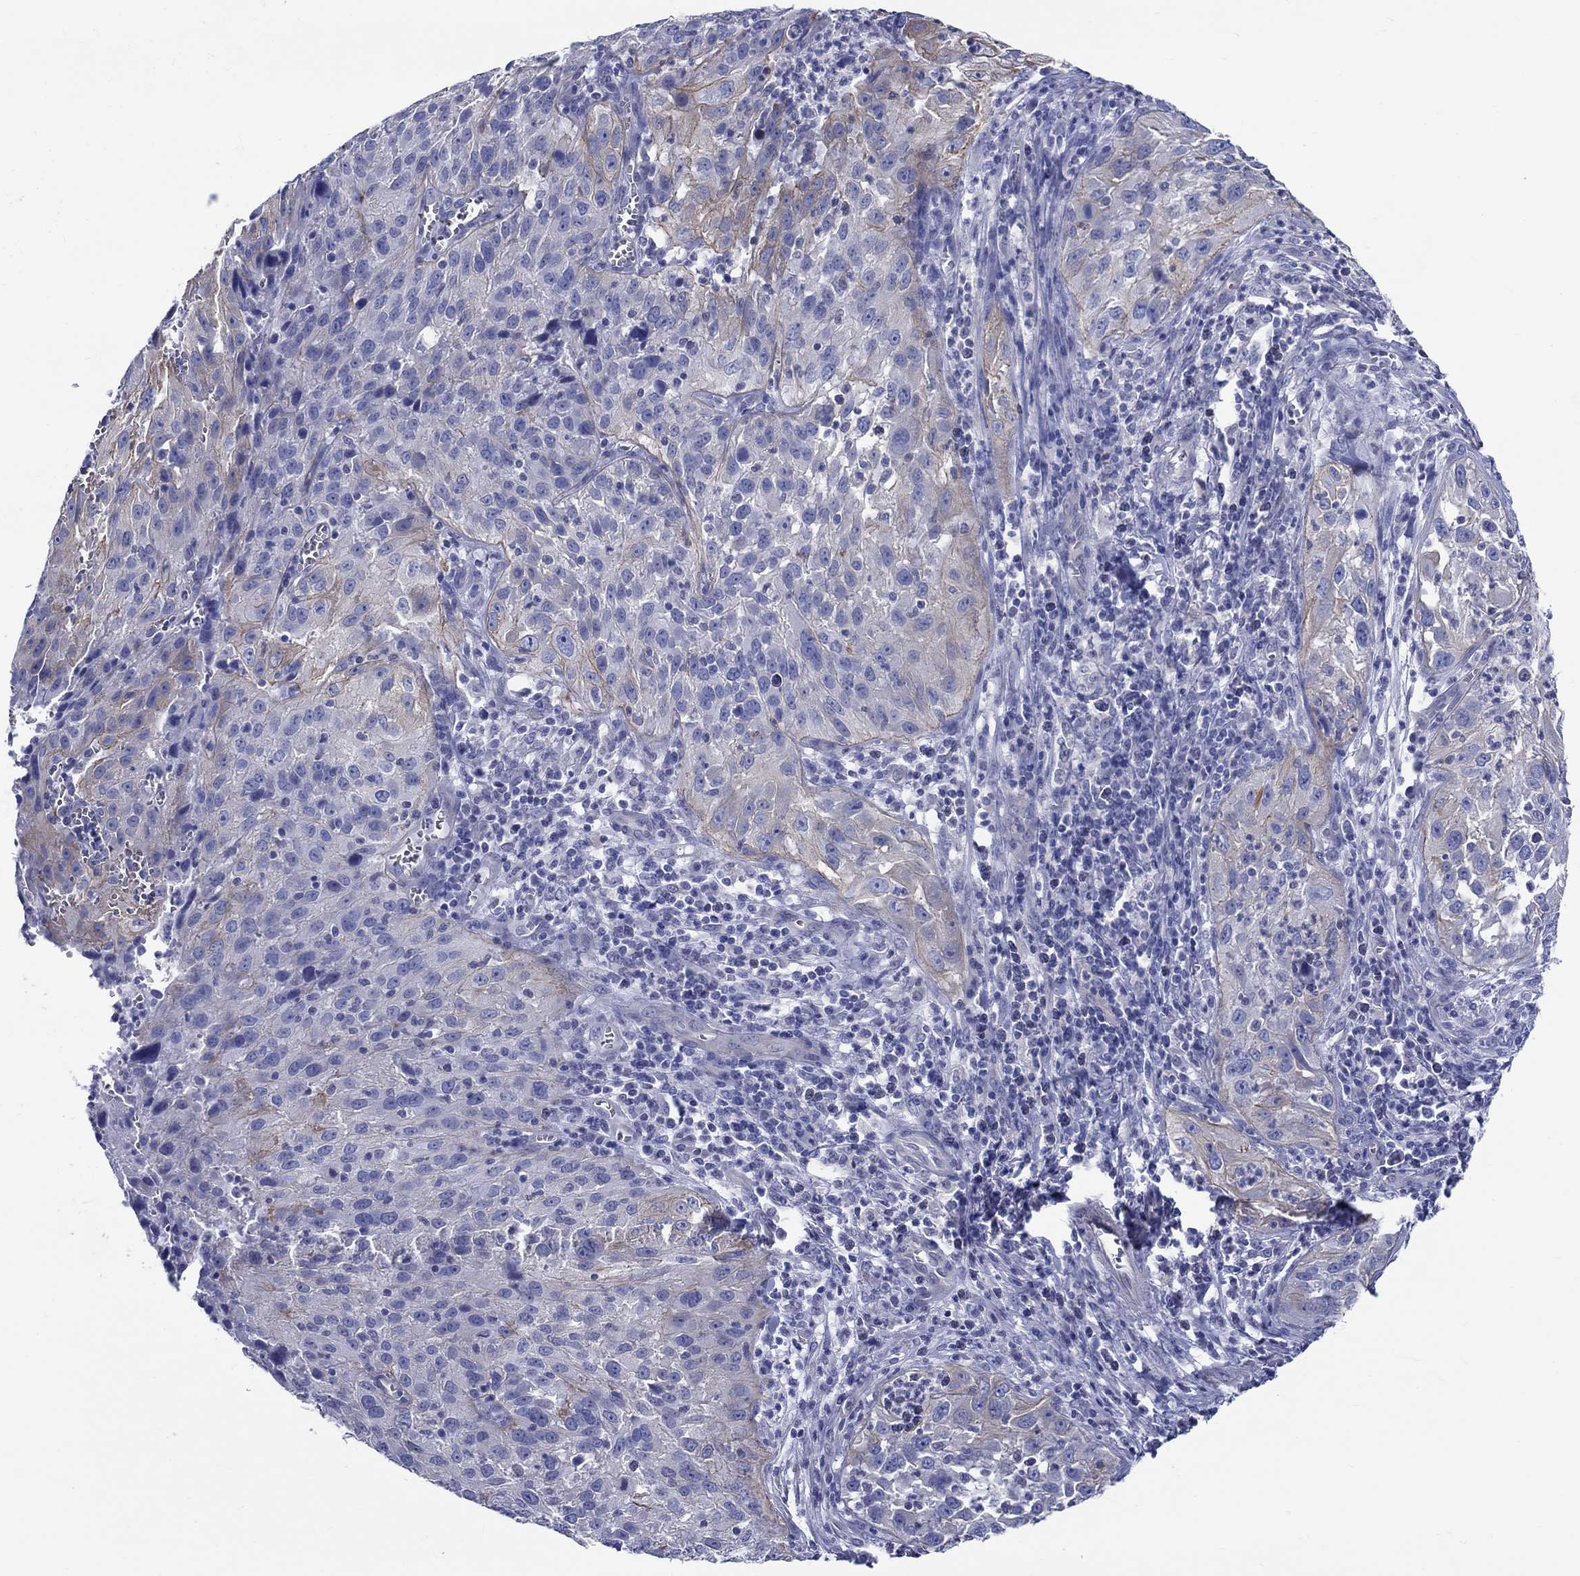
{"staining": {"intensity": "weak", "quantity": "25%-75%", "location": "cytoplasmic/membranous"}, "tissue": "cervical cancer", "cell_type": "Tumor cells", "image_type": "cancer", "snomed": [{"axis": "morphology", "description": "Squamous cell carcinoma, NOS"}, {"axis": "topography", "description": "Cervix"}], "caption": "This histopathology image exhibits immunohistochemistry (IHC) staining of squamous cell carcinoma (cervical), with low weak cytoplasmic/membranous positivity in about 25%-75% of tumor cells.", "gene": "SH2D7", "patient": {"sex": "female", "age": 32}}